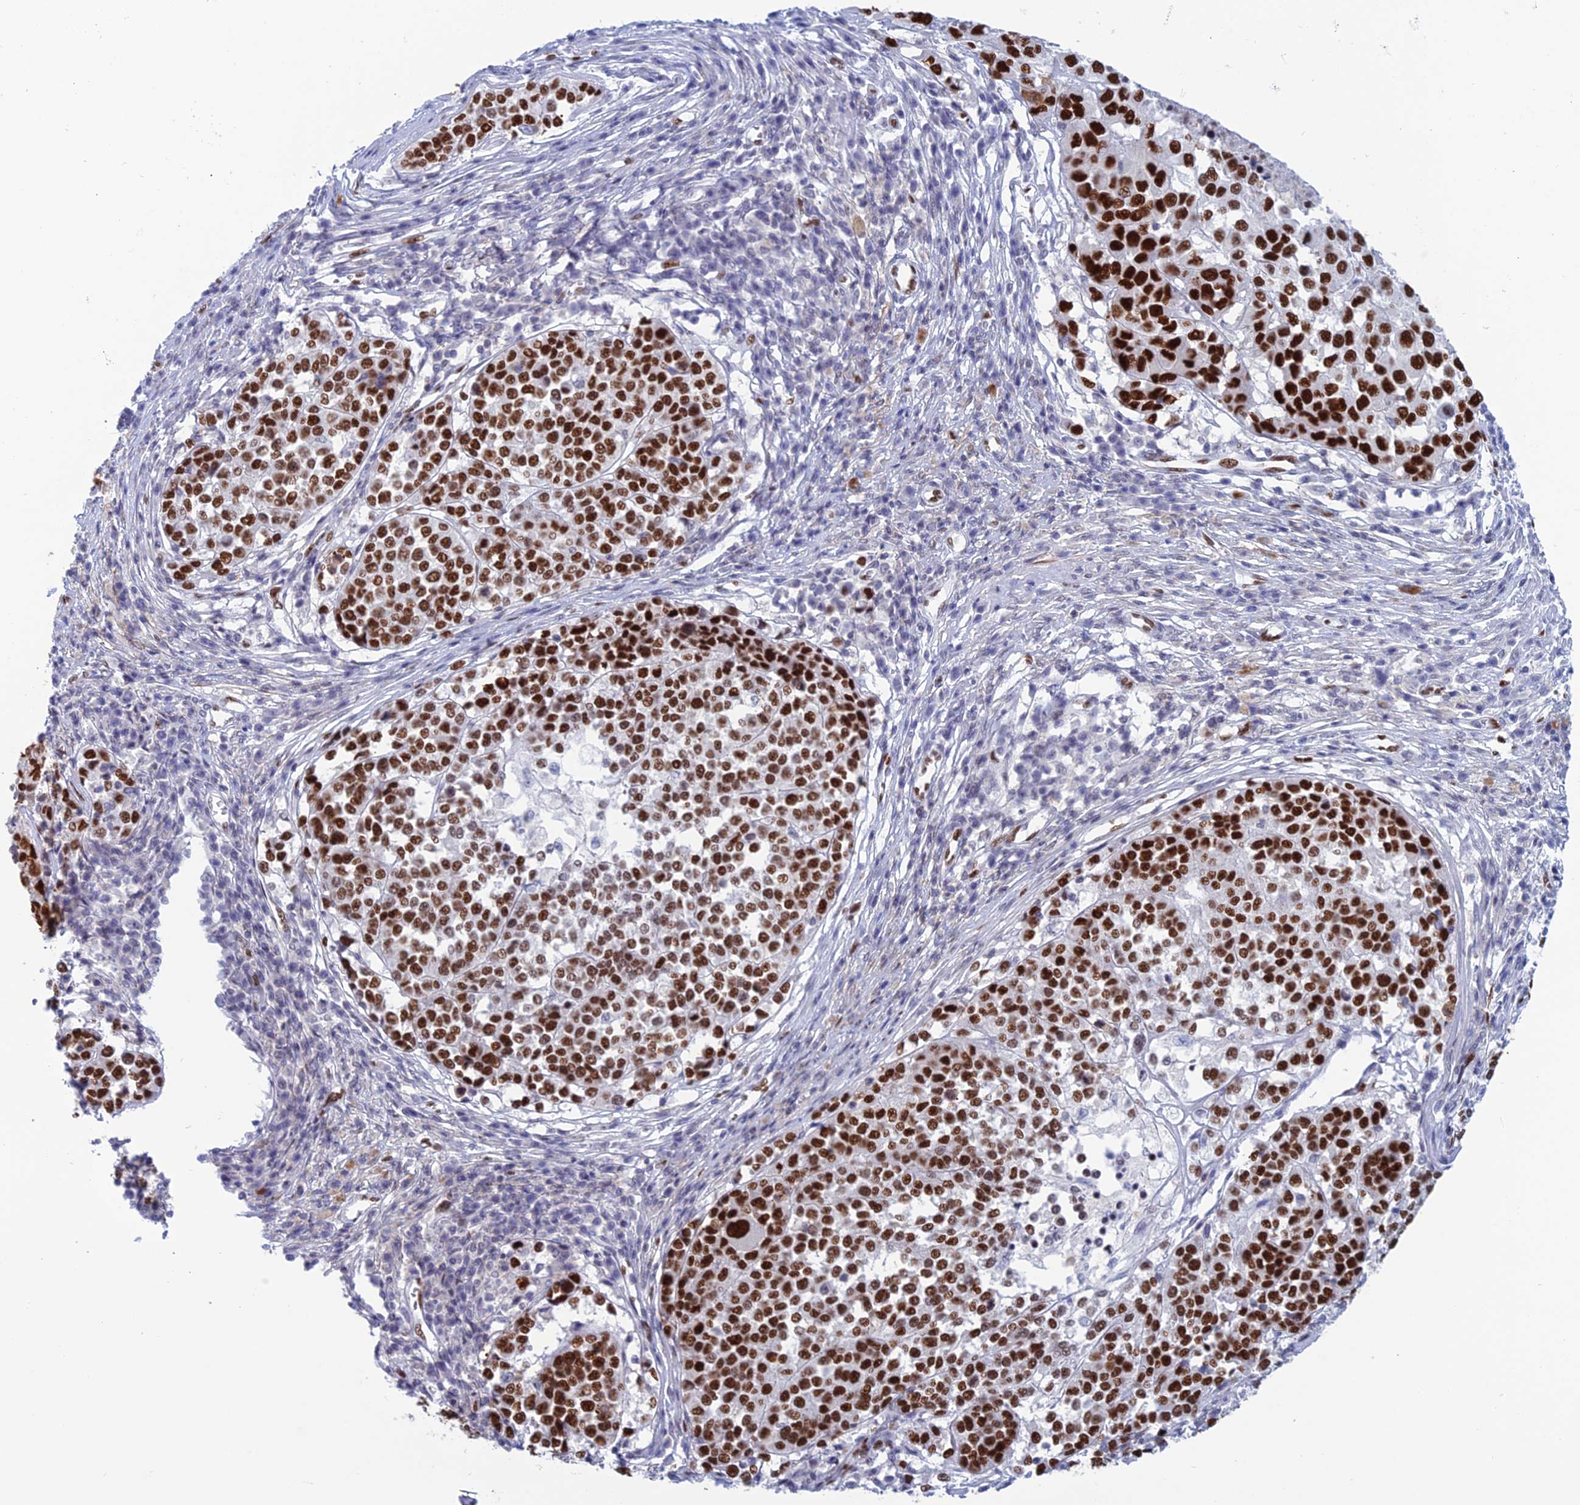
{"staining": {"intensity": "strong", "quantity": ">75%", "location": "nuclear"}, "tissue": "melanoma", "cell_type": "Tumor cells", "image_type": "cancer", "snomed": [{"axis": "morphology", "description": "Malignant melanoma, Metastatic site"}, {"axis": "topography", "description": "Lymph node"}], "caption": "Immunohistochemical staining of human malignant melanoma (metastatic site) exhibits high levels of strong nuclear staining in about >75% of tumor cells.", "gene": "NOL4L", "patient": {"sex": "male", "age": 44}}